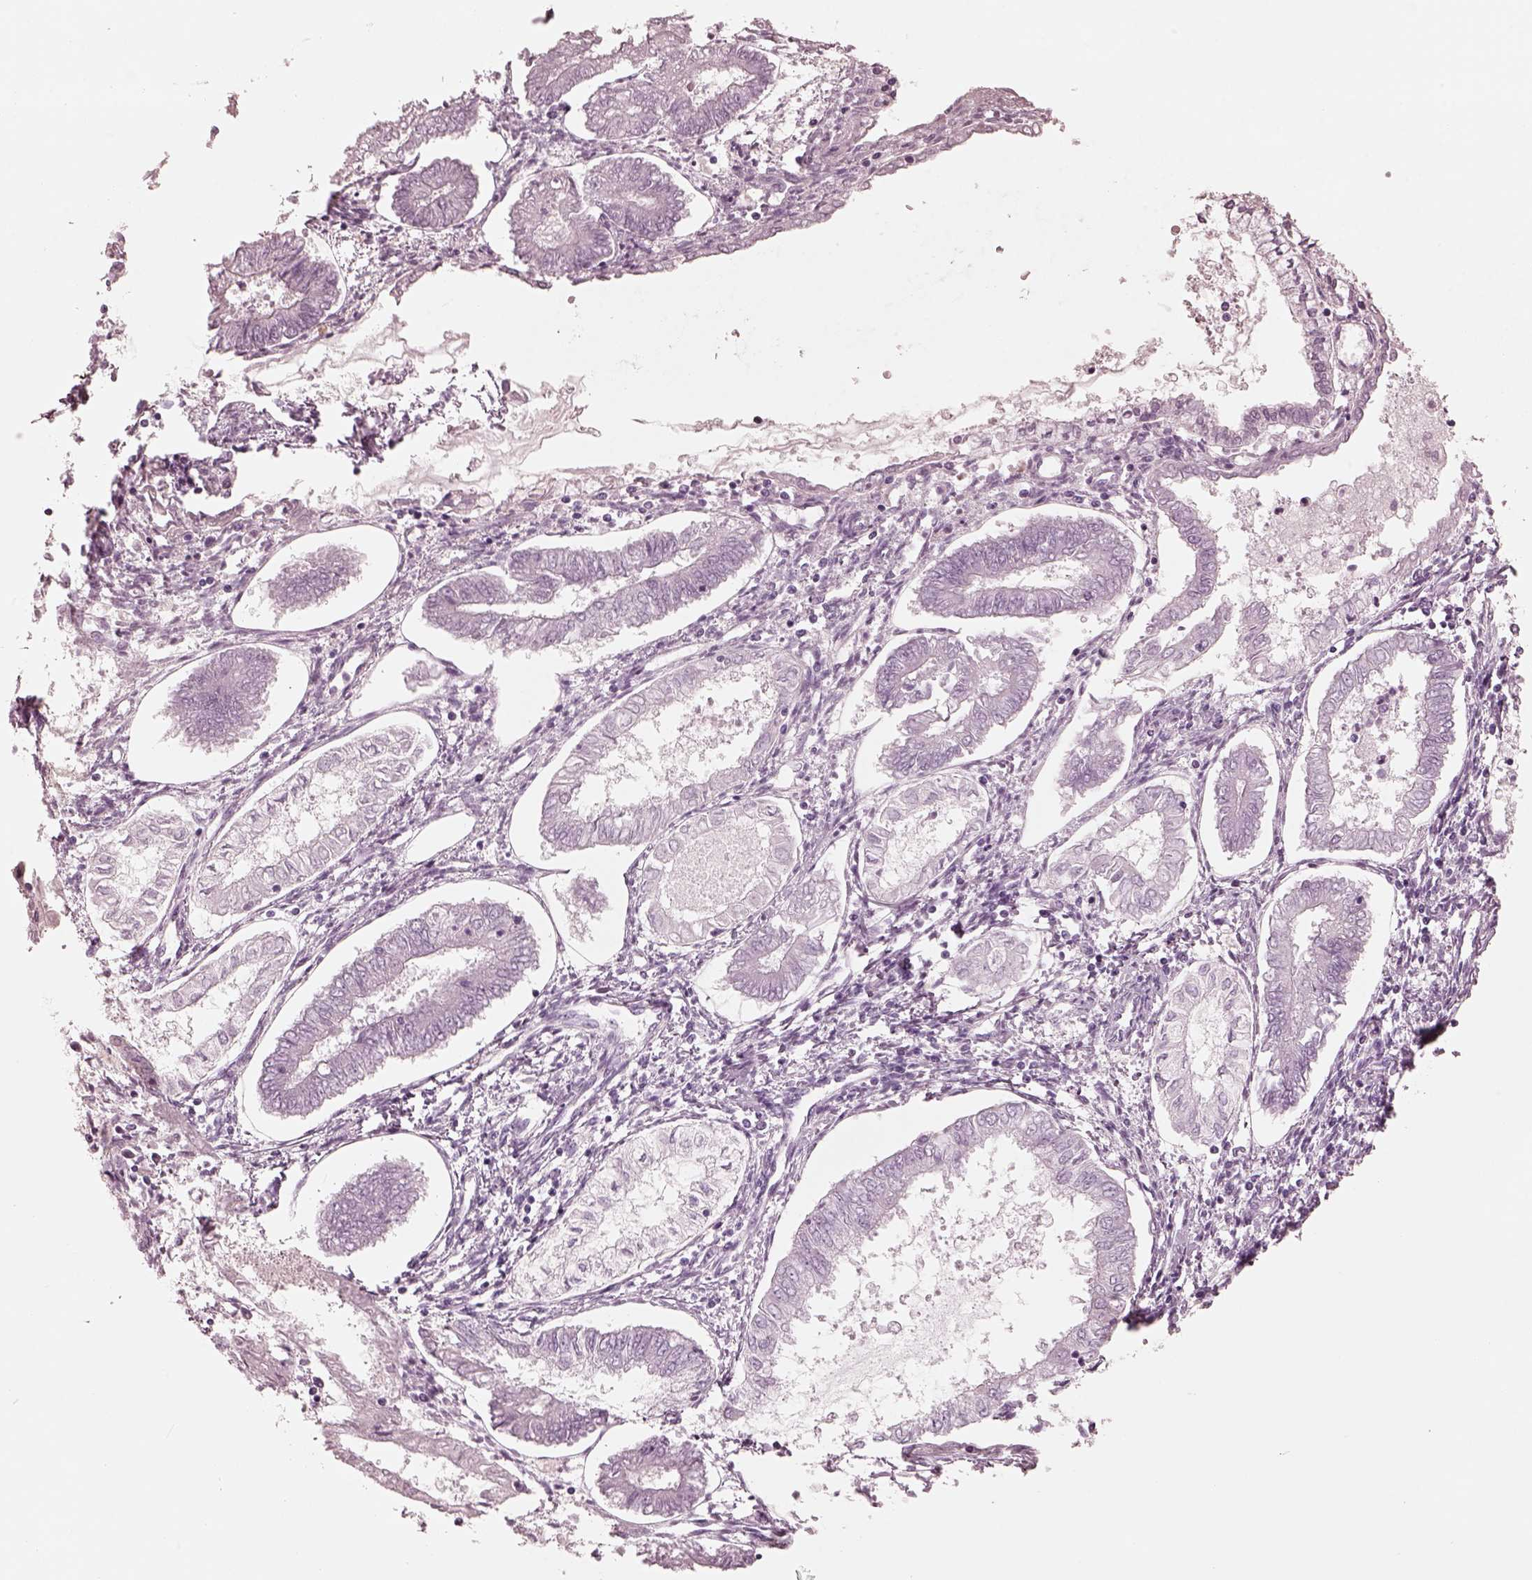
{"staining": {"intensity": "negative", "quantity": "none", "location": "none"}, "tissue": "endometrial cancer", "cell_type": "Tumor cells", "image_type": "cancer", "snomed": [{"axis": "morphology", "description": "Adenocarcinoma, NOS"}, {"axis": "topography", "description": "Endometrium"}], "caption": "This is an IHC photomicrograph of human endometrial adenocarcinoma. There is no staining in tumor cells.", "gene": "FABP9", "patient": {"sex": "female", "age": 68}}